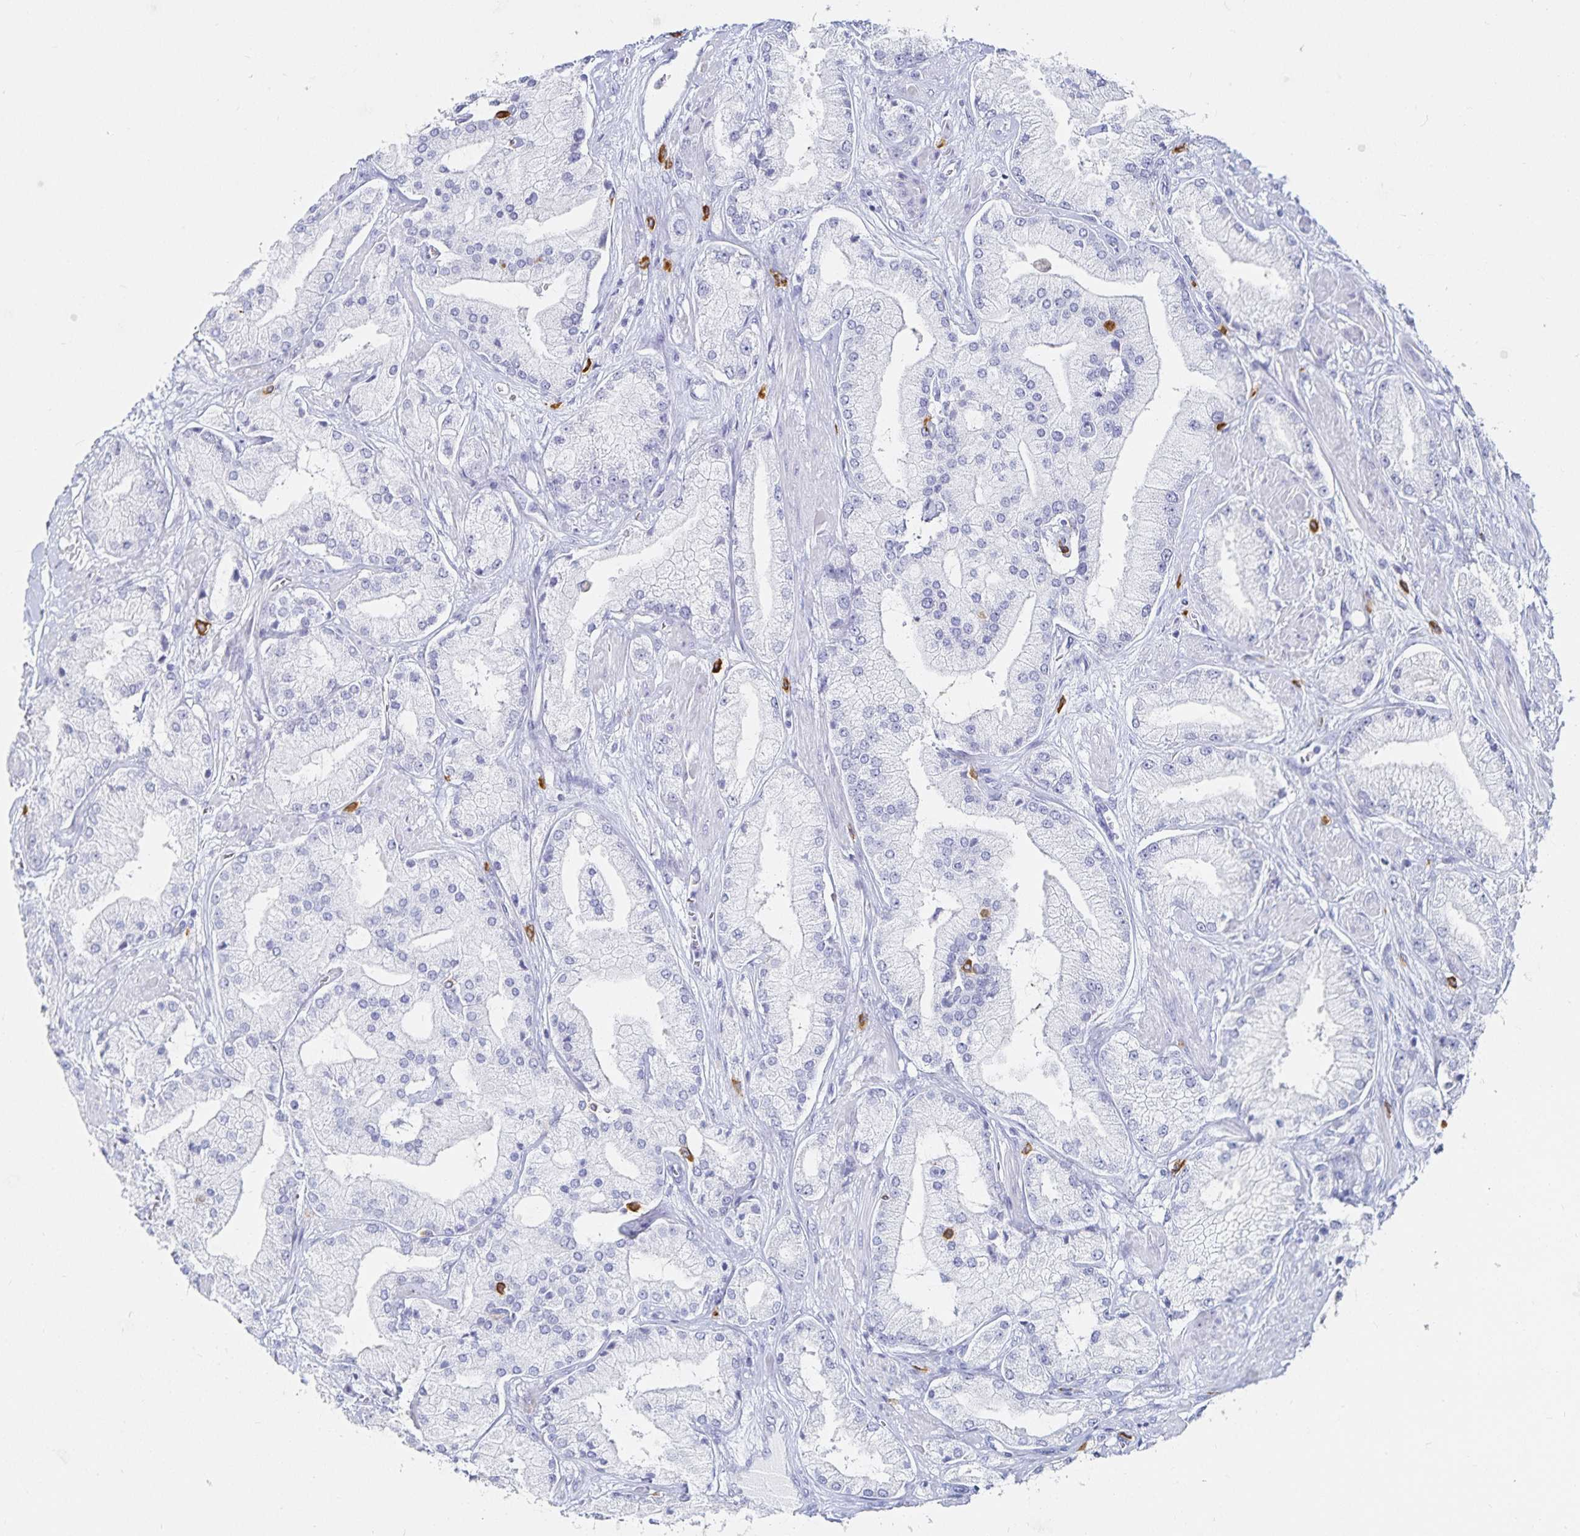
{"staining": {"intensity": "negative", "quantity": "none", "location": "none"}, "tissue": "prostate cancer", "cell_type": "Tumor cells", "image_type": "cancer", "snomed": [{"axis": "morphology", "description": "Adenocarcinoma, High grade"}, {"axis": "topography", "description": "Prostate"}], "caption": "Immunohistochemistry (IHC) photomicrograph of human adenocarcinoma (high-grade) (prostate) stained for a protein (brown), which shows no staining in tumor cells.", "gene": "TNIP1", "patient": {"sex": "male", "age": 68}}